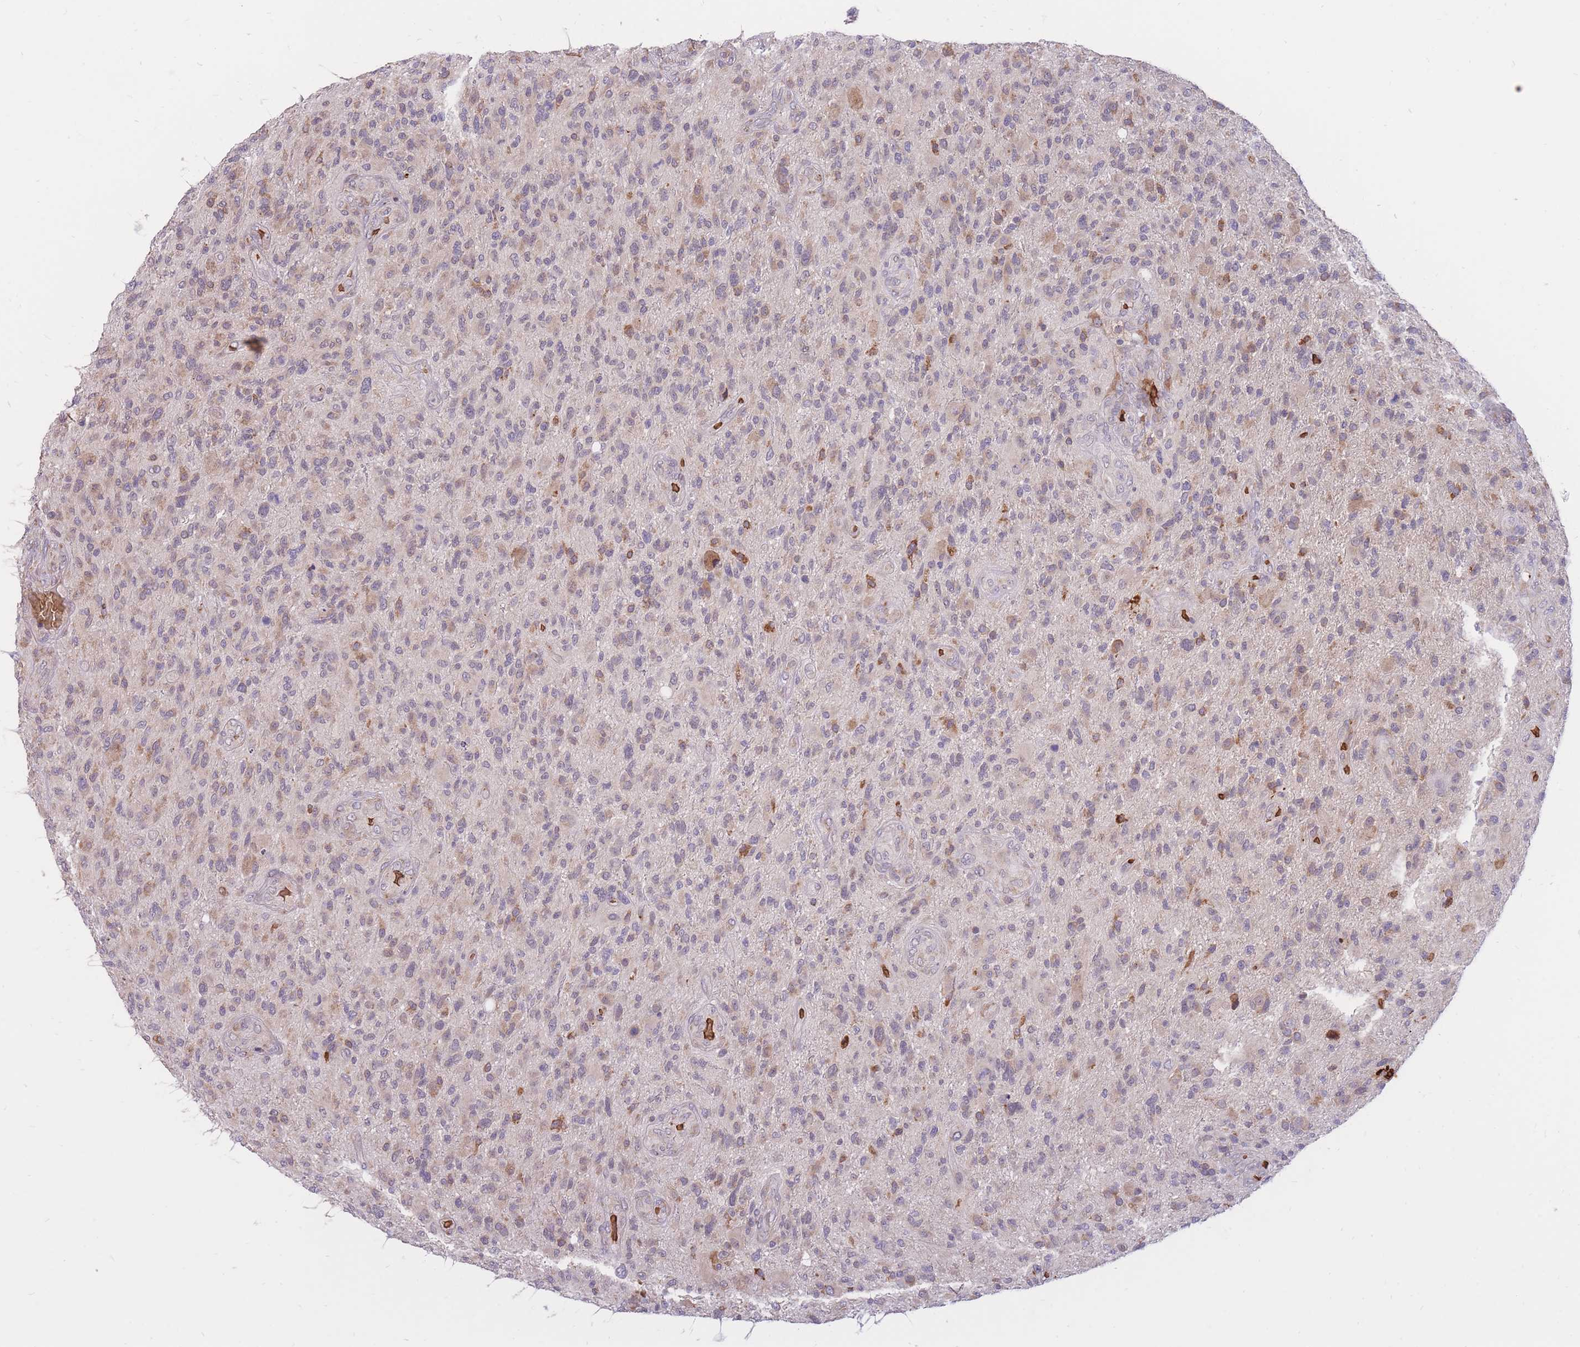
{"staining": {"intensity": "negative", "quantity": "none", "location": "none"}, "tissue": "glioma", "cell_type": "Tumor cells", "image_type": "cancer", "snomed": [{"axis": "morphology", "description": "Glioma, malignant, High grade"}, {"axis": "topography", "description": "Brain"}], "caption": "High magnification brightfield microscopy of glioma stained with DAB (brown) and counterstained with hematoxylin (blue): tumor cells show no significant staining. The staining was performed using DAB (3,3'-diaminobenzidine) to visualize the protein expression in brown, while the nuclei were stained in blue with hematoxylin (Magnification: 20x).", "gene": "ATP10D", "patient": {"sex": "male", "age": 47}}